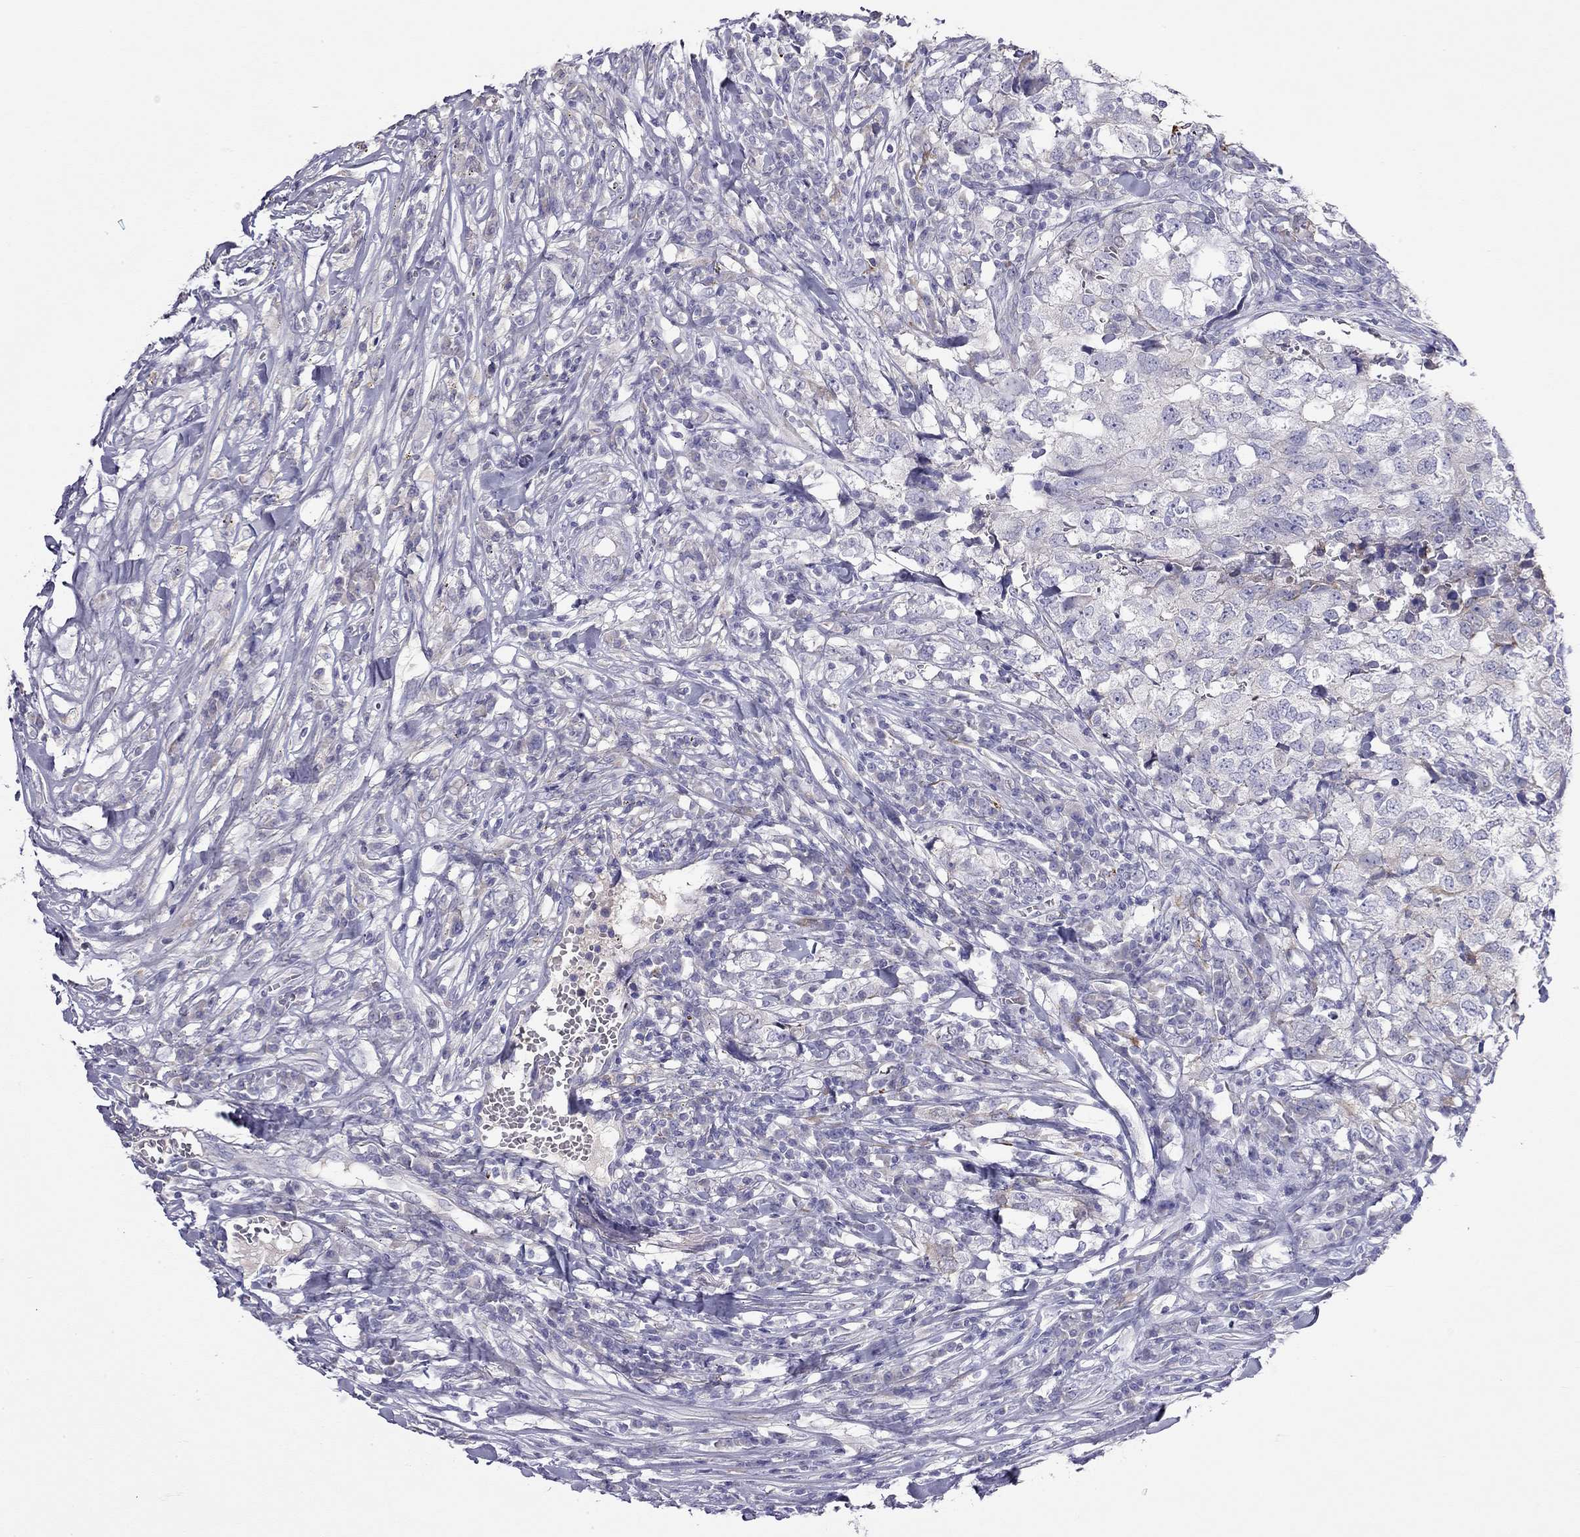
{"staining": {"intensity": "negative", "quantity": "none", "location": "none"}, "tissue": "breast cancer", "cell_type": "Tumor cells", "image_type": "cancer", "snomed": [{"axis": "morphology", "description": "Duct carcinoma"}, {"axis": "topography", "description": "Breast"}], "caption": "An IHC histopathology image of breast intraductal carcinoma is shown. There is no staining in tumor cells of breast intraductal carcinoma. (DAB immunohistochemistry (IHC) with hematoxylin counter stain).", "gene": "CPNE4", "patient": {"sex": "female", "age": 30}}